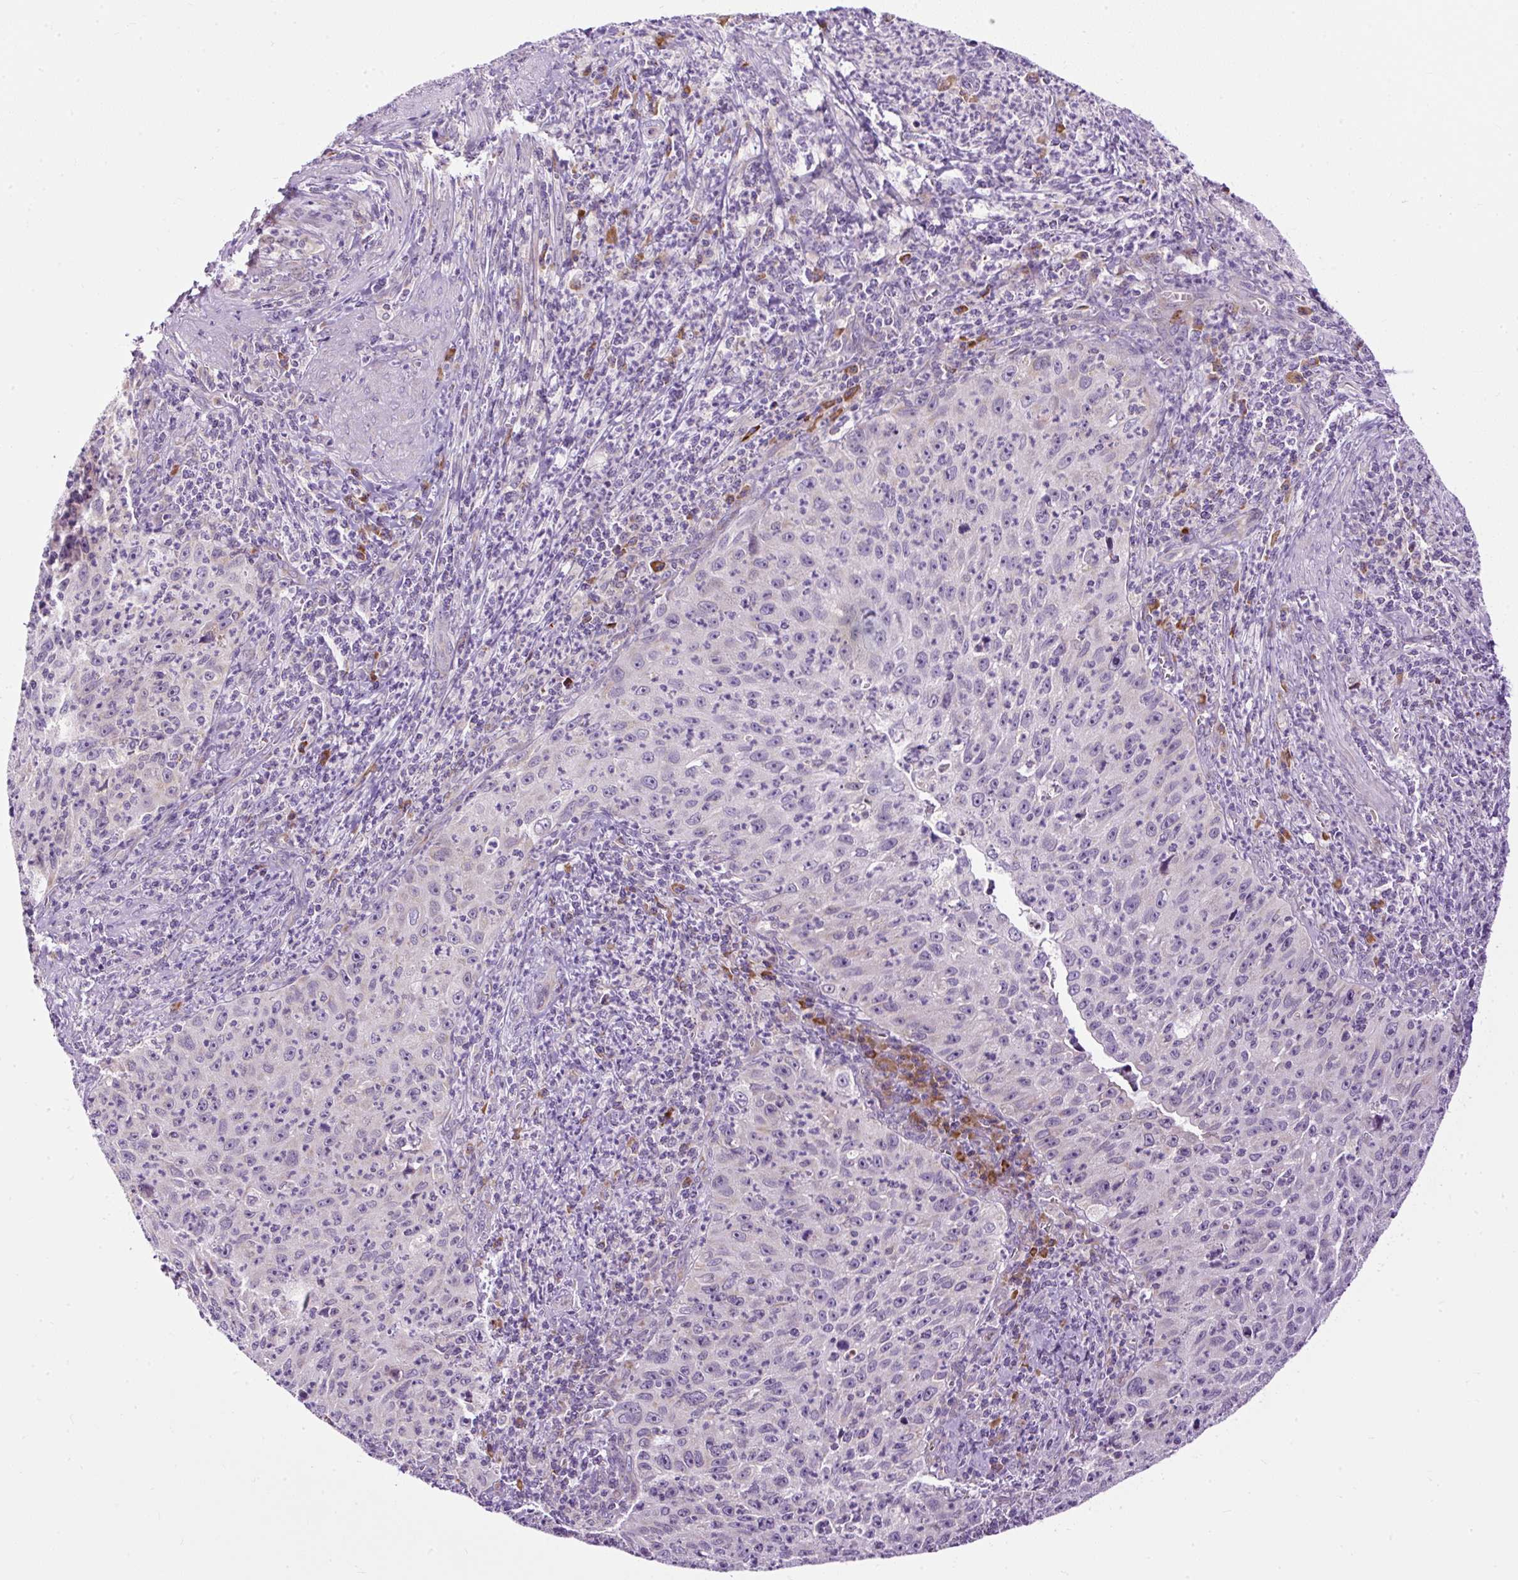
{"staining": {"intensity": "negative", "quantity": "none", "location": "none"}, "tissue": "cervical cancer", "cell_type": "Tumor cells", "image_type": "cancer", "snomed": [{"axis": "morphology", "description": "Squamous cell carcinoma, NOS"}, {"axis": "topography", "description": "Cervix"}], "caption": "Immunohistochemistry (IHC) of cervical squamous cell carcinoma displays no staining in tumor cells. (DAB immunohistochemistry (IHC) visualized using brightfield microscopy, high magnification).", "gene": "FMC1", "patient": {"sex": "female", "age": 30}}